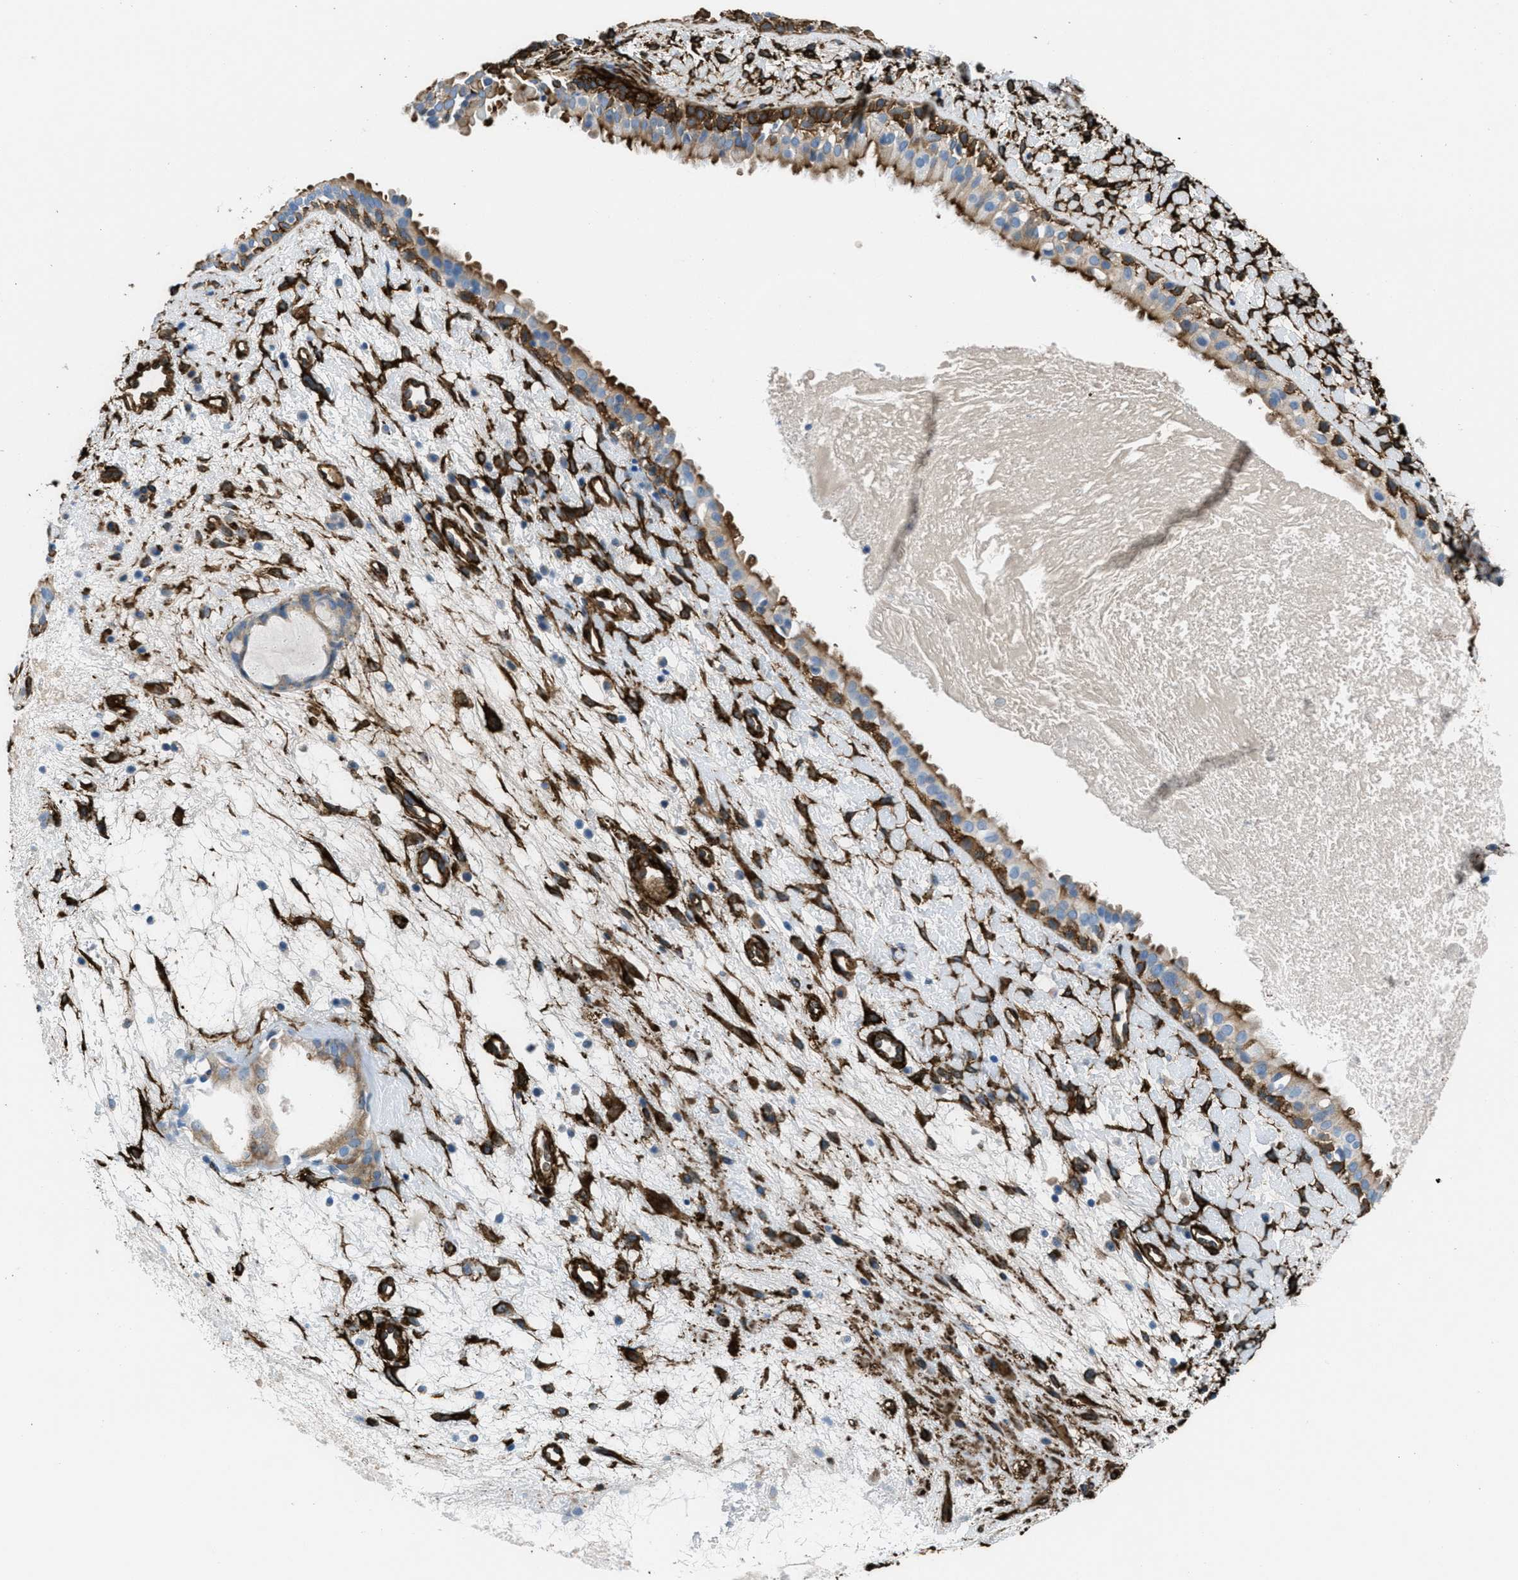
{"staining": {"intensity": "moderate", "quantity": ">75%", "location": "cytoplasmic/membranous"}, "tissue": "nasopharynx", "cell_type": "Respiratory epithelial cells", "image_type": "normal", "snomed": [{"axis": "morphology", "description": "Normal tissue, NOS"}, {"axis": "topography", "description": "Nasopharynx"}], "caption": "This histopathology image demonstrates IHC staining of normal human nasopharynx, with medium moderate cytoplasmic/membranous staining in approximately >75% of respiratory epithelial cells.", "gene": "CALD1", "patient": {"sex": "male", "age": 22}}